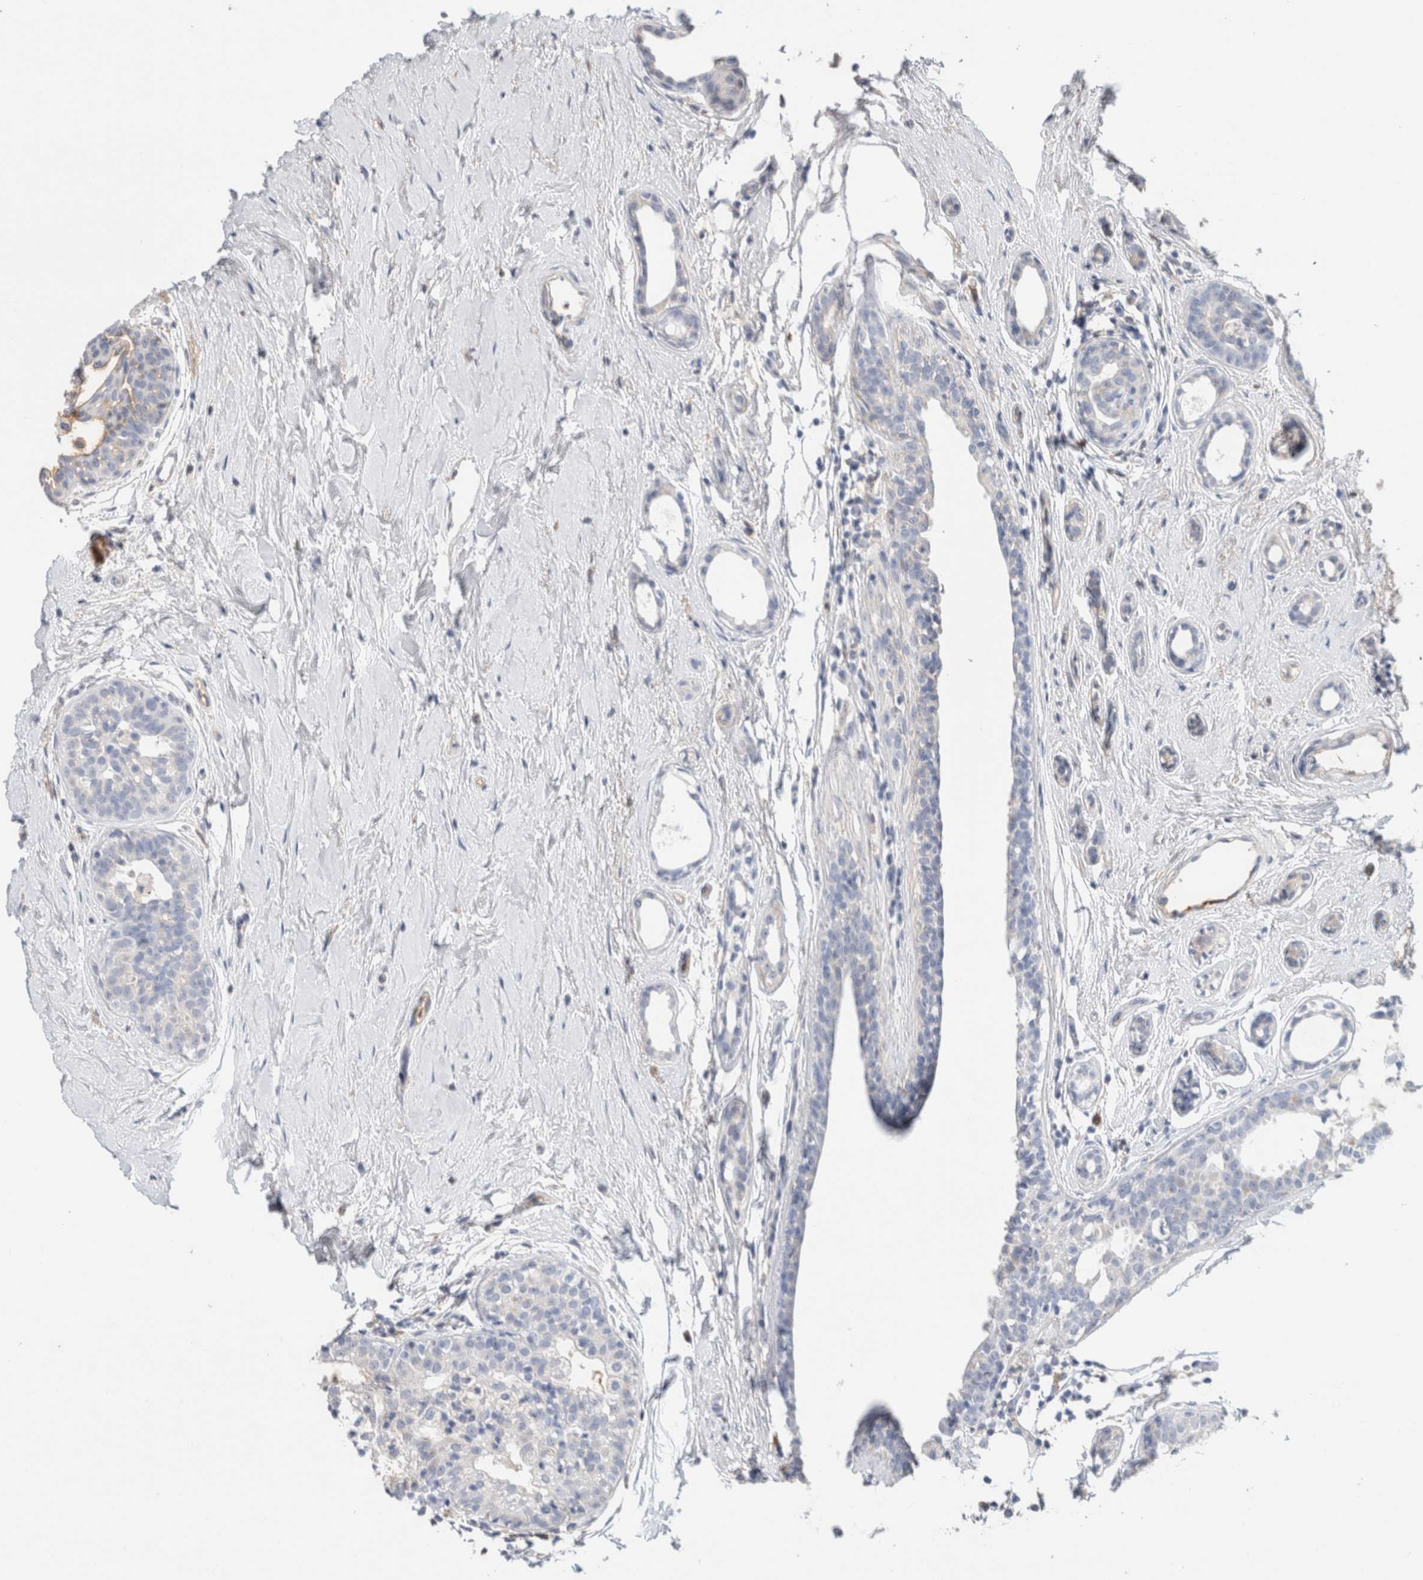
{"staining": {"intensity": "negative", "quantity": "none", "location": "none"}, "tissue": "breast cancer", "cell_type": "Tumor cells", "image_type": "cancer", "snomed": [{"axis": "morphology", "description": "Duct carcinoma"}, {"axis": "topography", "description": "Breast"}], "caption": "Tumor cells are negative for brown protein staining in breast infiltrating ductal carcinoma.", "gene": "SCGB1A1", "patient": {"sex": "female", "age": 55}}